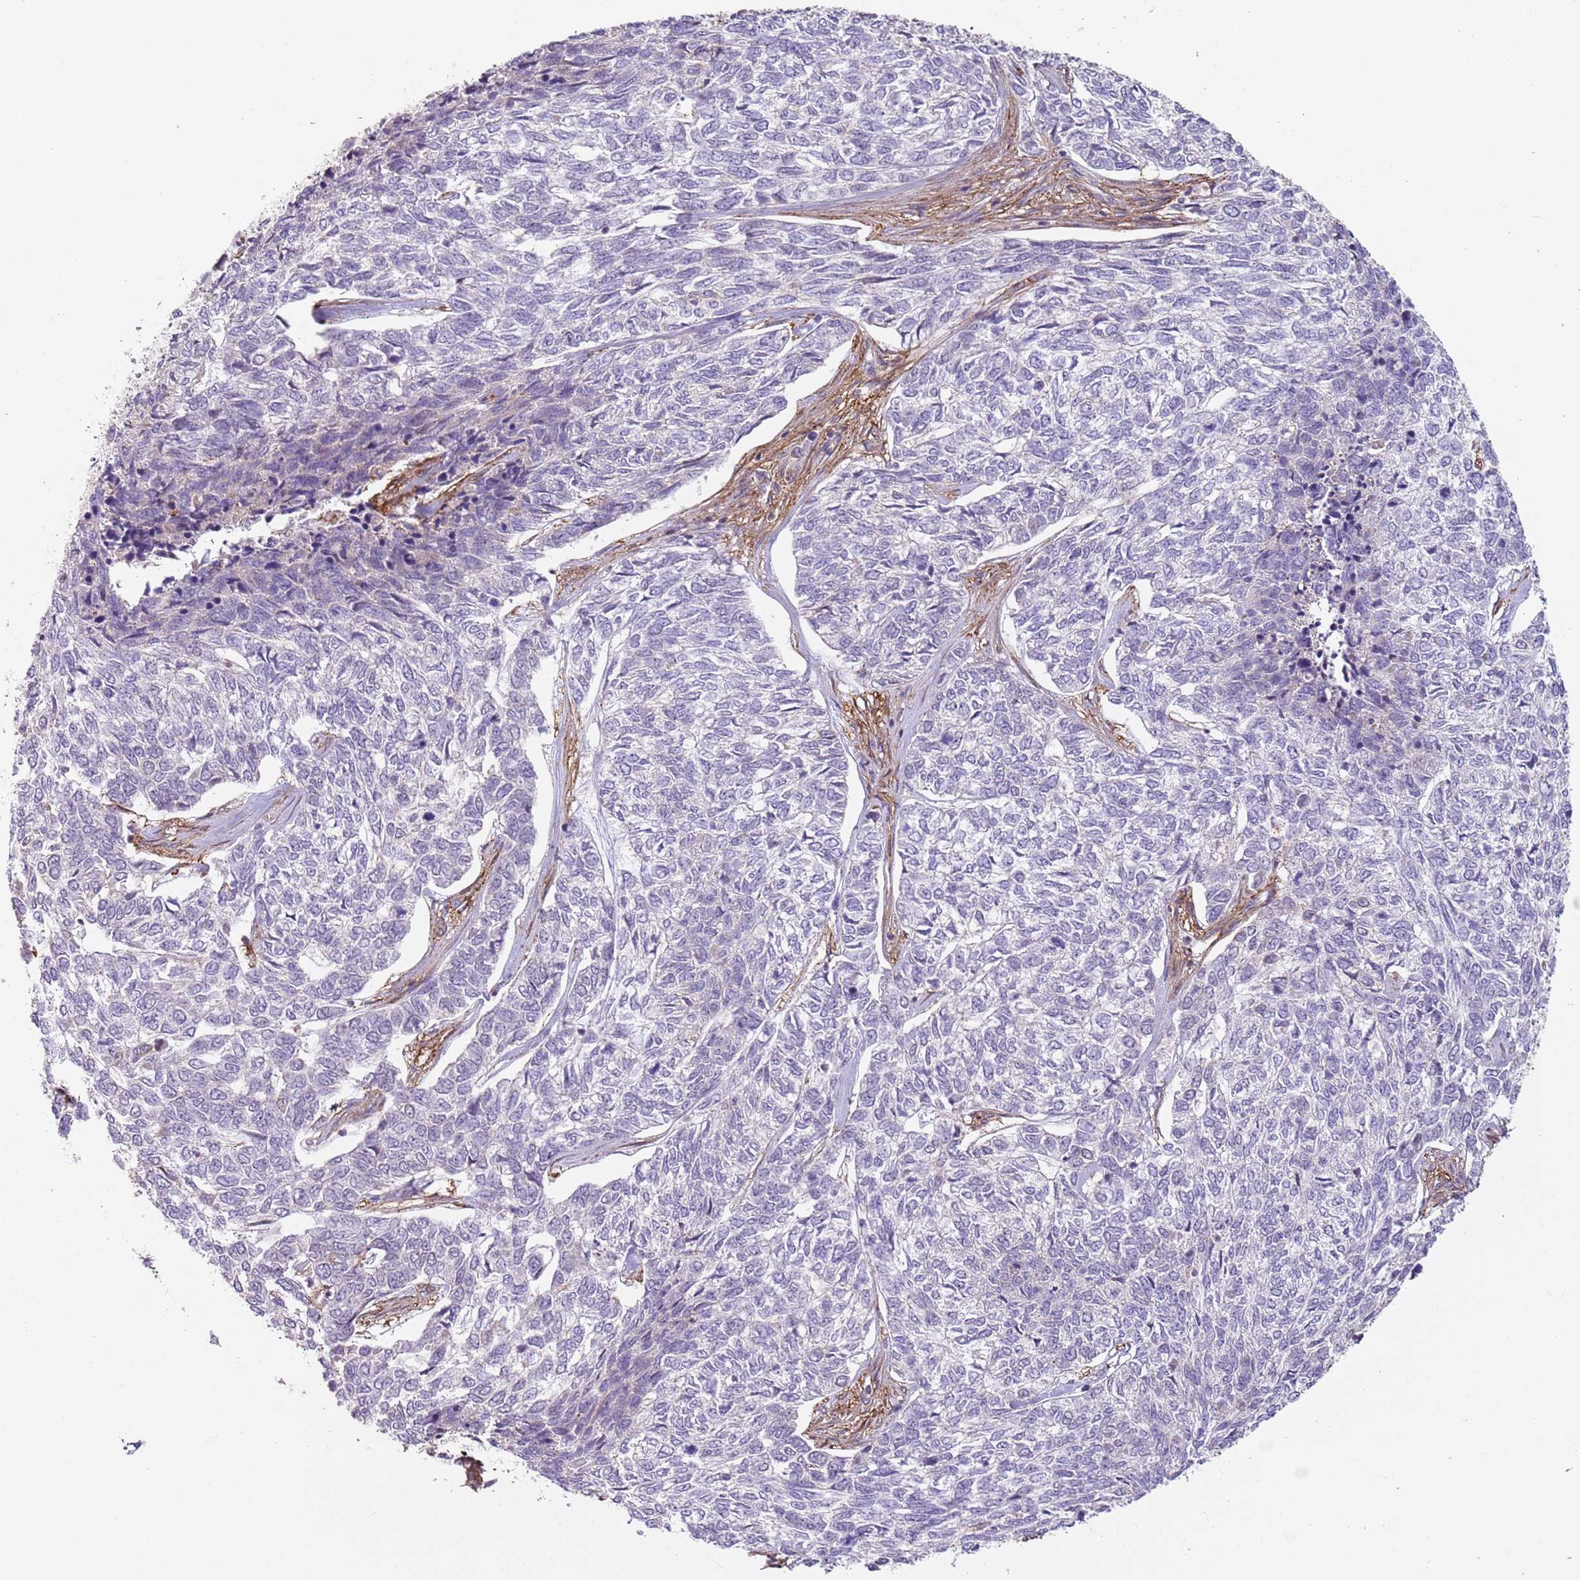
{"staining": {"intensity": "negative", "quantity": "none", "location": "none"}, "tissue": "skin cancer", "cell_type": "Tumor cells", "image_type": "cancer", "snomed": [{"axis": "morphology", "description": "Basal cell carcinoma"}, {"axis": "topography", "description": "Skin"}], "caption": "Basal cell carcinoma (skin) was stained to show a protein in brown. There is no significant staining in tumor cells.", "gene": "GNAI3", "patient": {"sex": "female", "age": 65}}